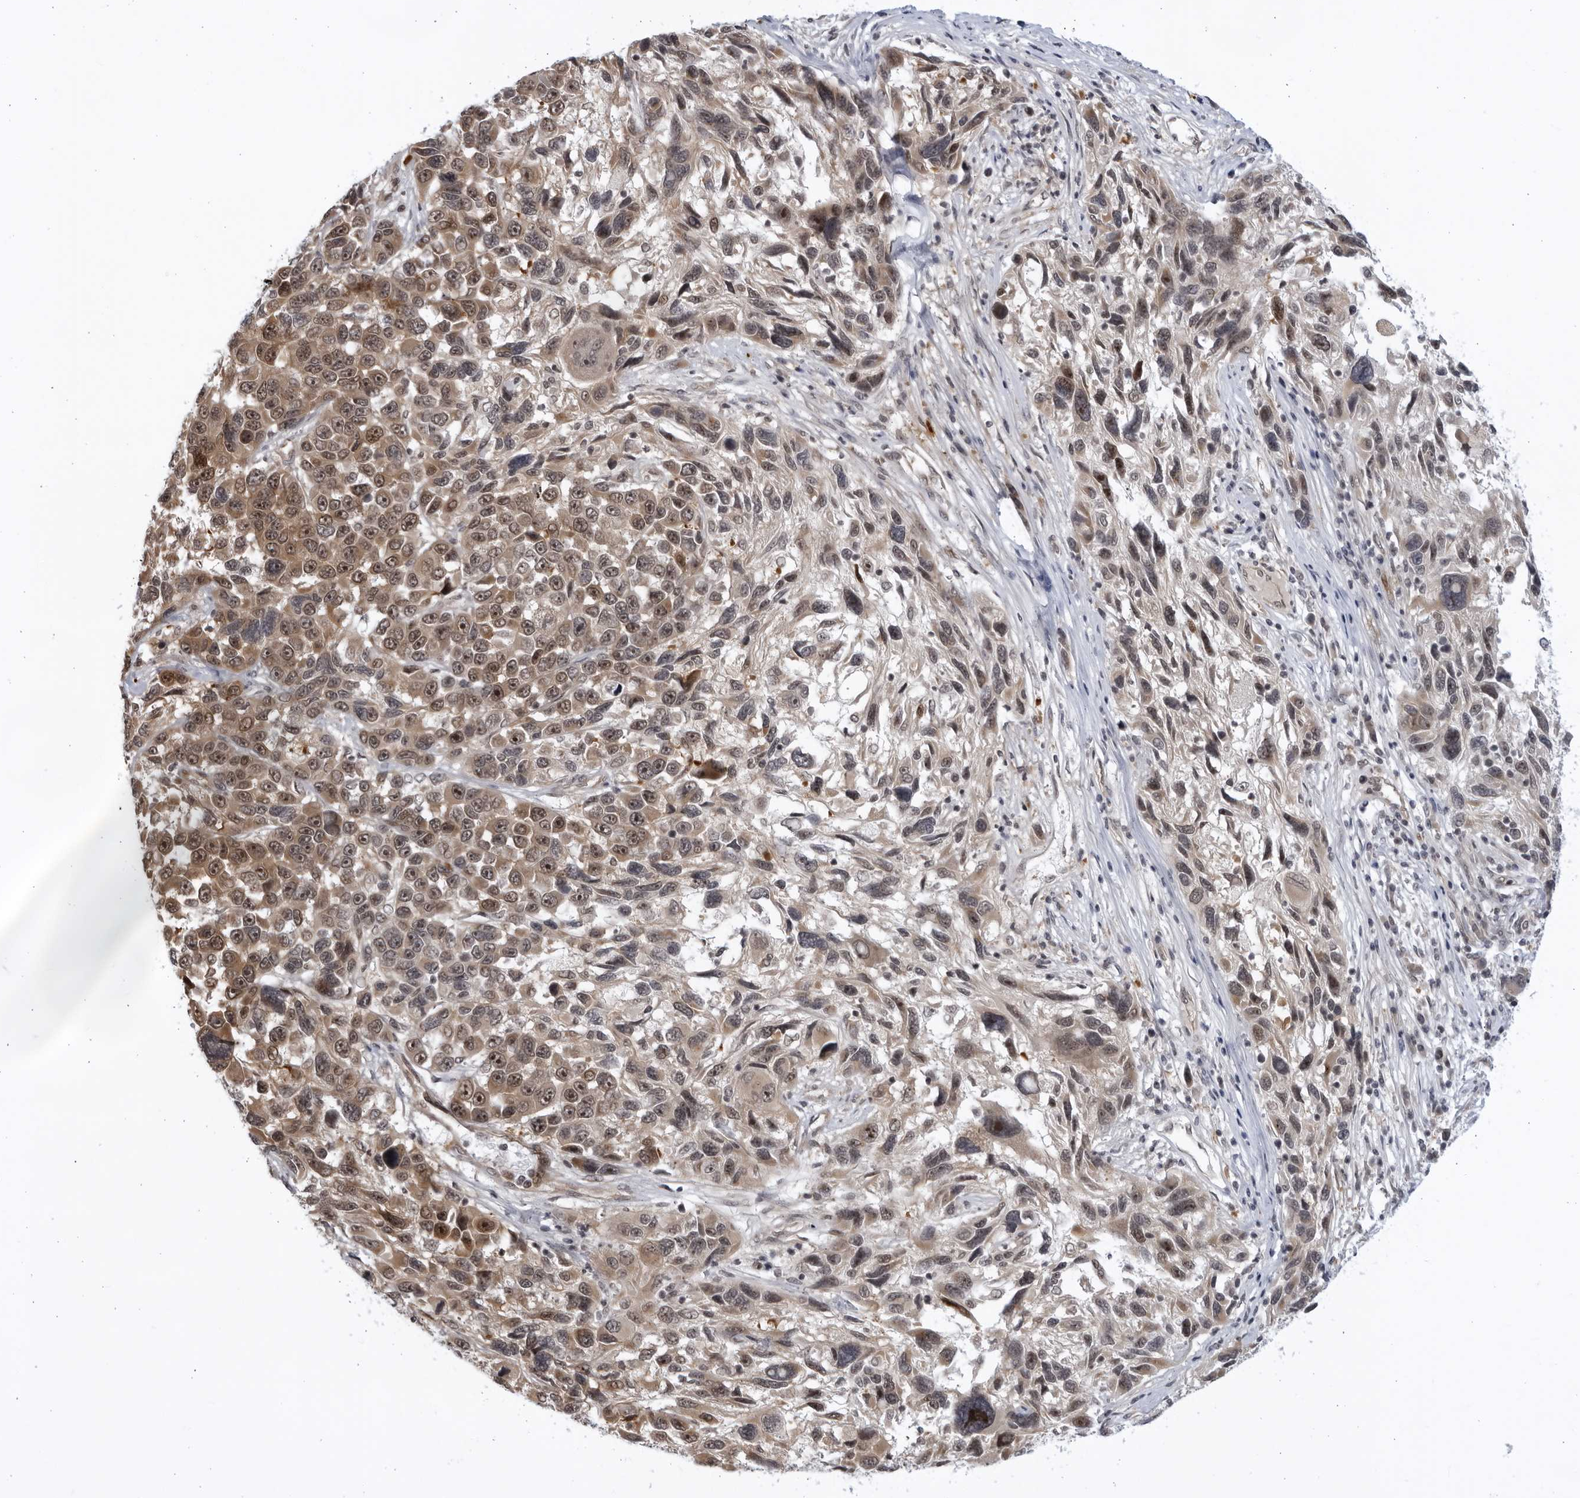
{"staining": {"intensity": "moderate", "quantity": ">75%", "location": "cytoplasmic/membranous,nuclear"}, "tissue": "melanoma", "cell_type": "Tumor cells", "image_type": "cancer", "snomed": [{"axis": "morphology", "description": "Malignant melanoma, NOS"}, {"axis": "topography", "description": "Skin"}], "caption": "Human melanoma stained for a protein (brown) demonstrates moderate cytoplasmic/membranous and nuclear positive positivity in about >75% of tumor cells.", "gene": "ITGB3BP", "patient": {"sex": "male", "age": 53}}